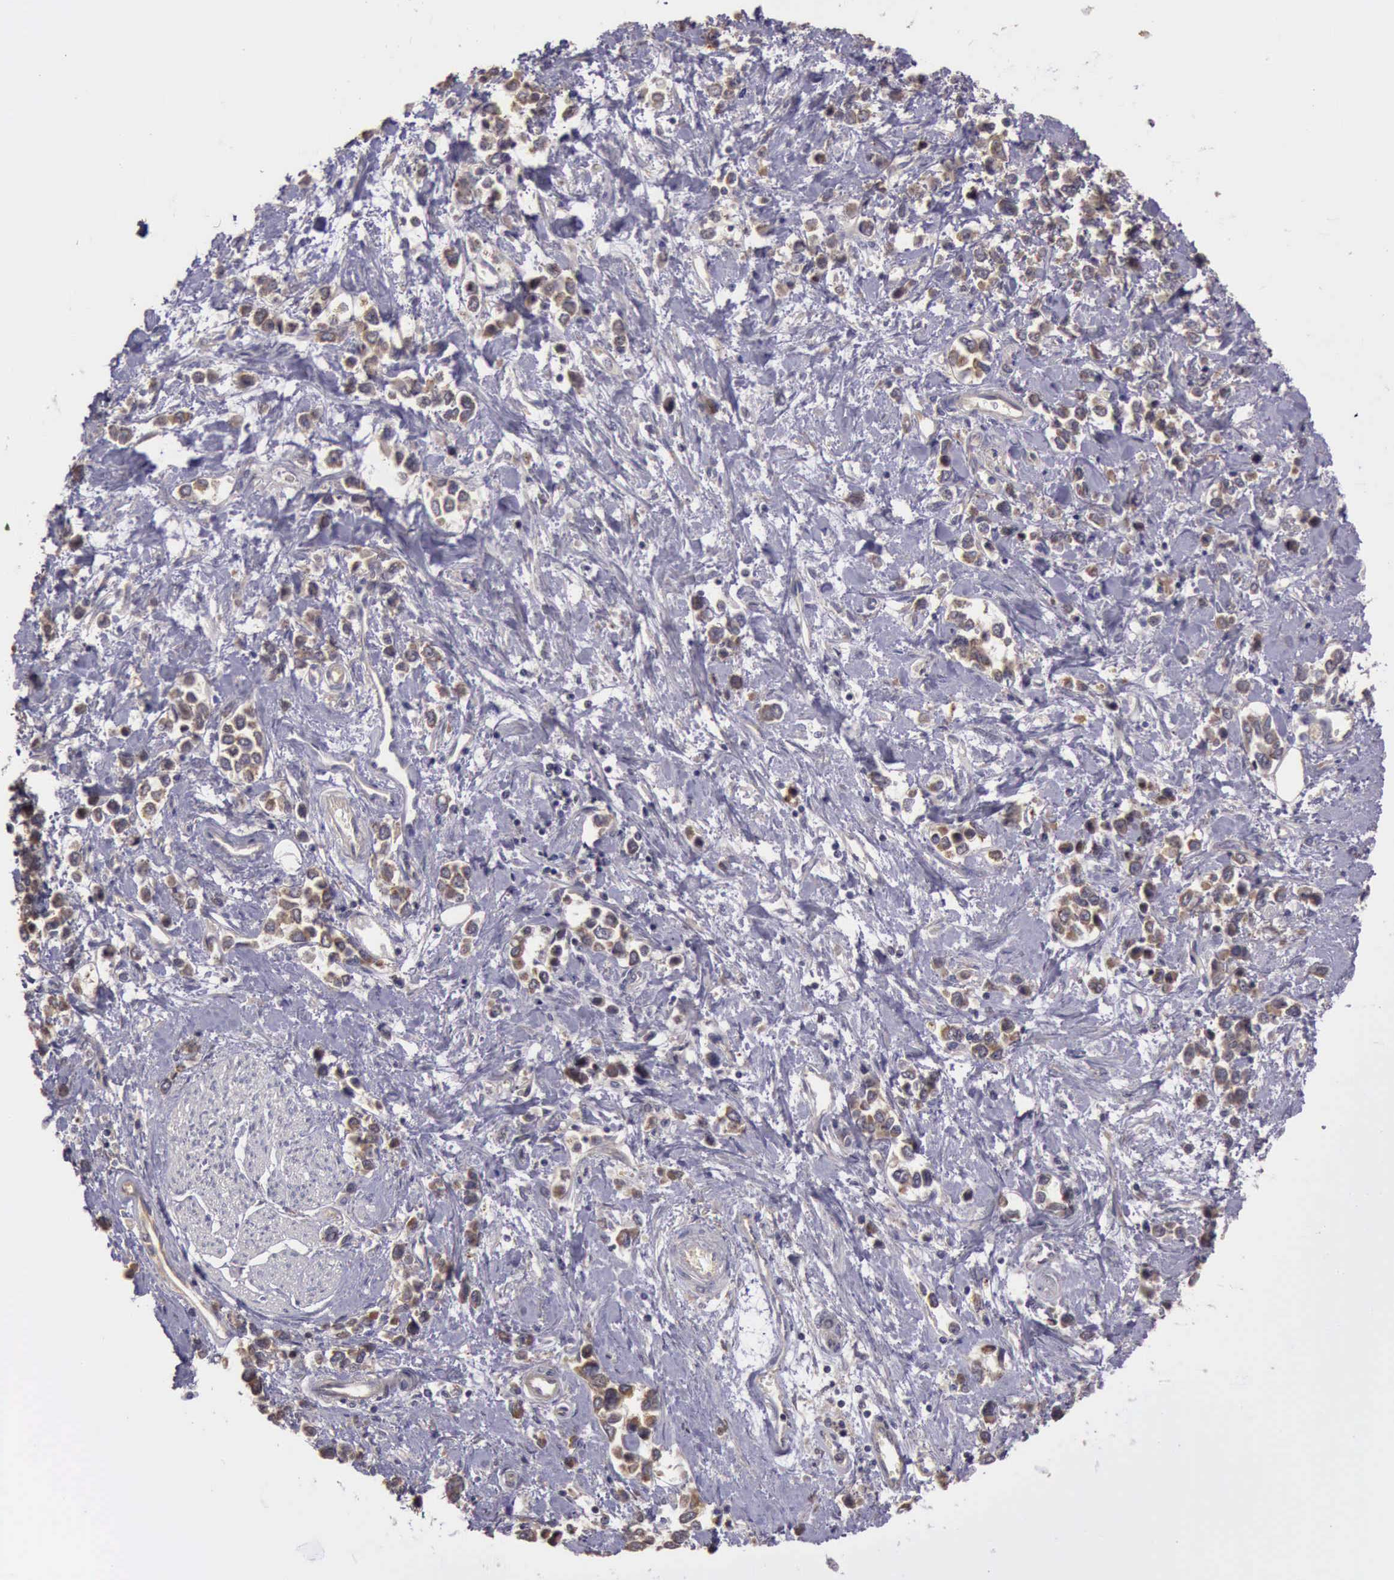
{"staining": {"intensity": "moderate", "quantity": ">75%", "location": "cytoplasmic/membranous"}, "tissue": "stomach cancer", "cell_type": "Tumor cells", "image_type": "cancer", "snomed": [{"axis": "morphology", "description": "Adenocarcinoma, NOS"}, {"axis": "topography", "description": "Stomach, upper"}], "caption": "Tumor cells show medium levels of moderate cytoplasmic/membranous positivity in about >75% of cells in adenocarcinoma (stomach).", "gene": "EIF5", "patient": {"sex": "male", "age": 76}}